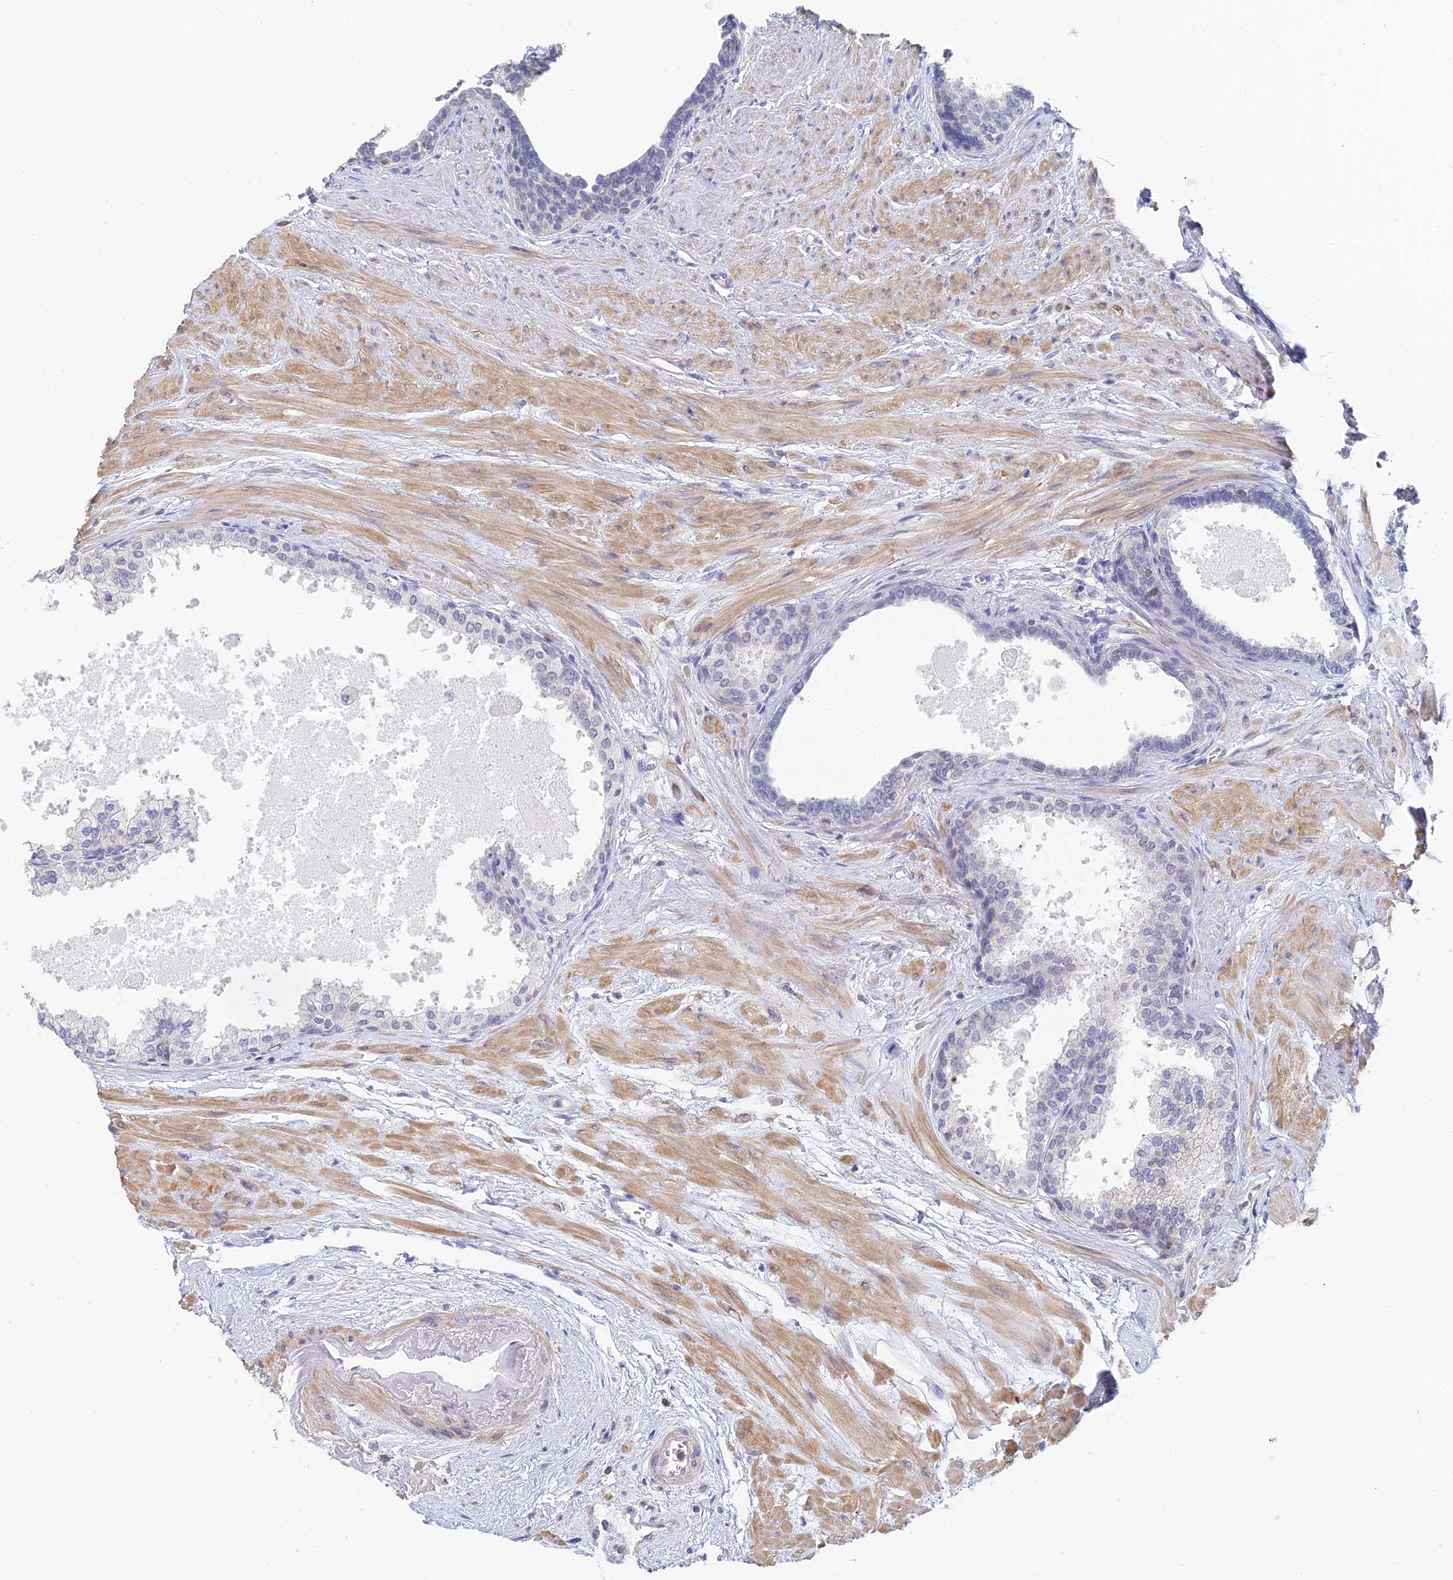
{"staining": {"intensity": "moderate", "quantity": "<25%", "location": "nuclear"}, "tissue": "prostate", "cell_type": "Glandular cells", "image_type": "normal", "snomed": [{"axis": "morphology", "description": "Normal tissue, NOS"}, {"axis": "topography", "description": "Prostate"}], "caption": "DAB (3,3'-diaminobenzidine) immunohistochemical staining of unremarkable prostate exhibits moderate nuclear protein staining in approximately <25% of glandular cells. The staining is performed using DAB (3,3'-diaminobenzidine) brown chromogen to label protein expression. The nuclei are counter-stained blue using hematoxylin.", "gene": "MCM2", "patient": {"sex": "male", "age": 57}}